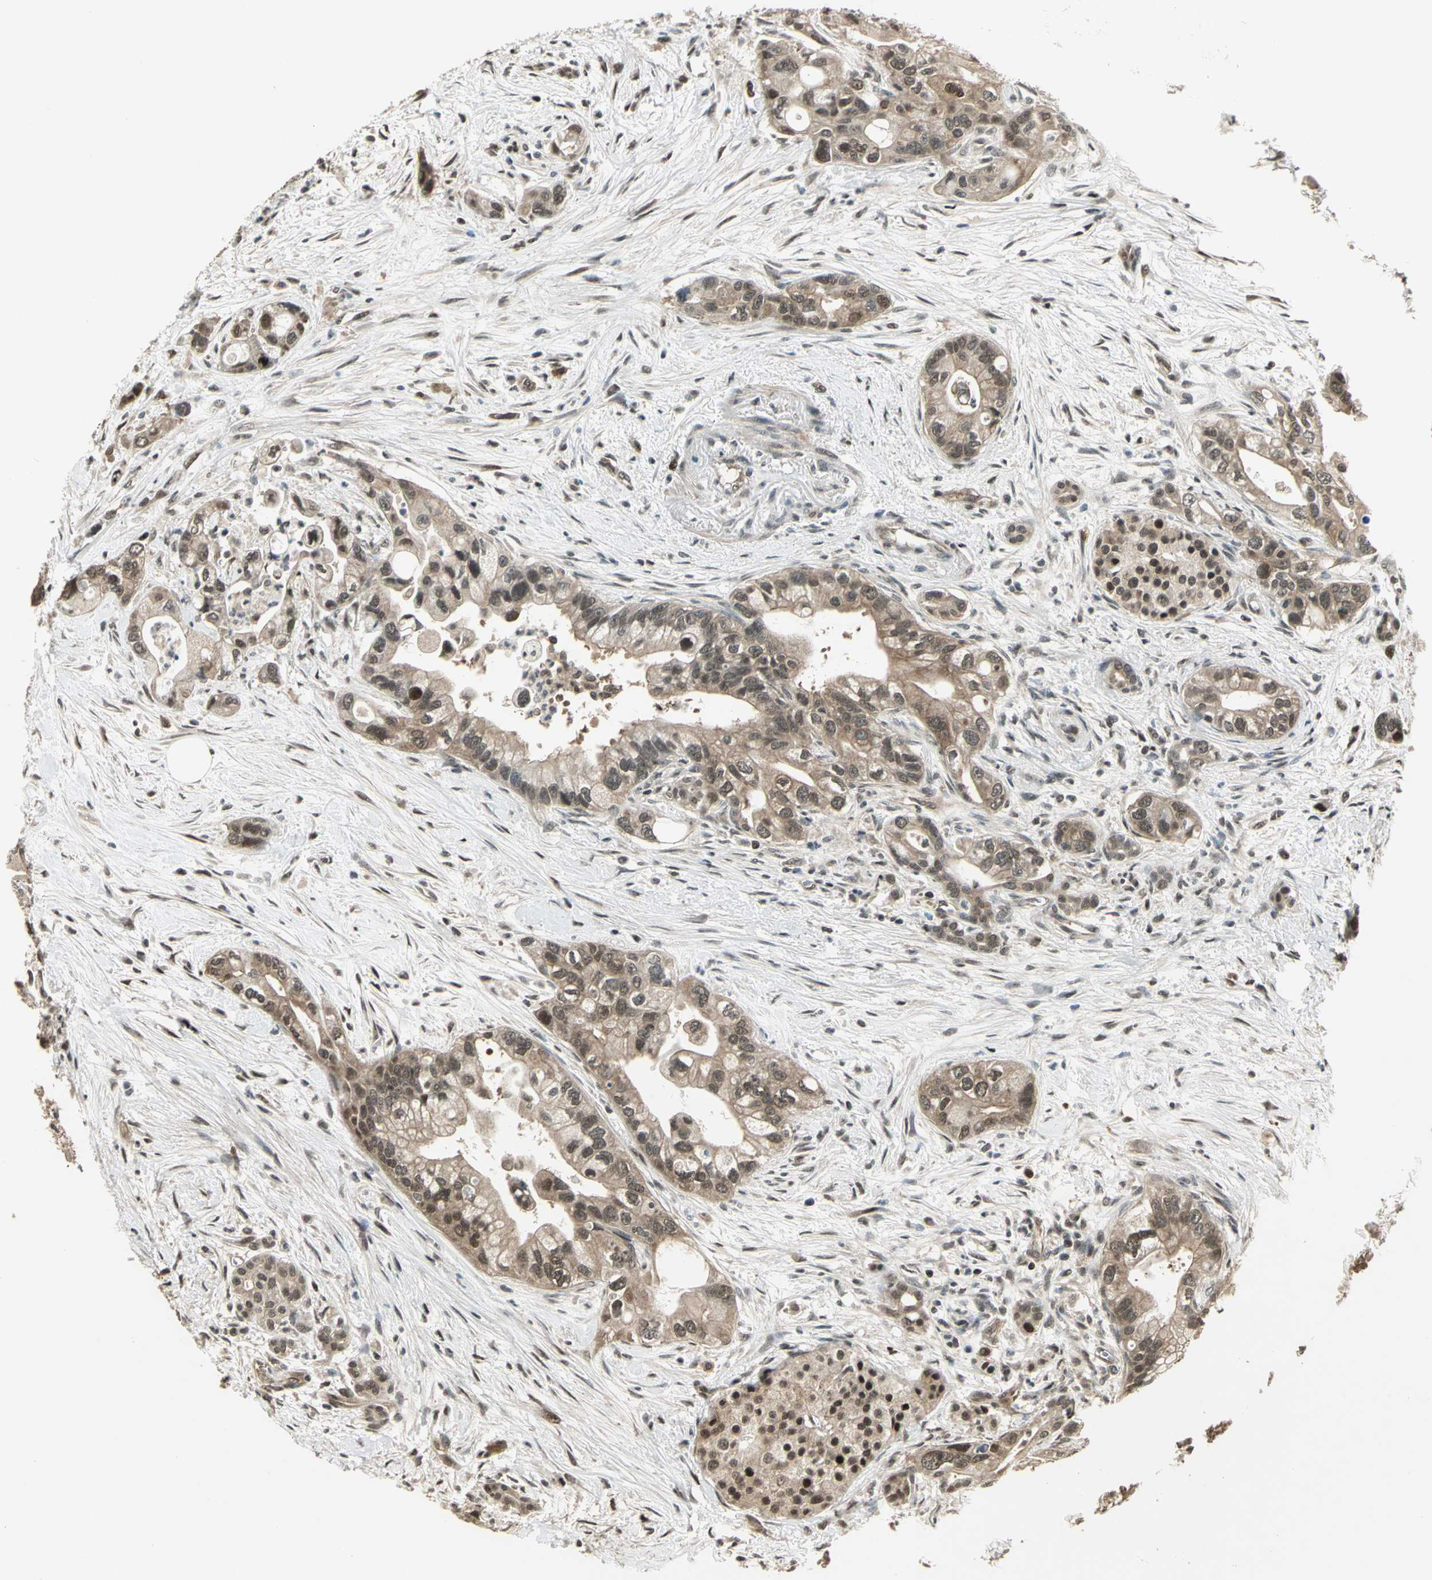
{"staining": {"intensity": "weak", "quantity": ">75%", "location": "cytoplasmic/membranous,nuclear"}, "tissue": "pancreatic cancer", "cell_type": "Tumor cells", "image_type": "cancer", "snomed": [{"axis": "morphology", "description": "Adenocarcinoma, NOS"}, {"axis": "topography", "description": "Pancreas"}], "caption": "An IHC histopathology image of neoplastic tissue is shown. Protein staining in brown shows weak cytoplasmic/membranous and nuclear positivity in pancreatic cancer within tumor cells.", "gene": "PSMC3", "patient": {"sex": "male", "age": 70}}